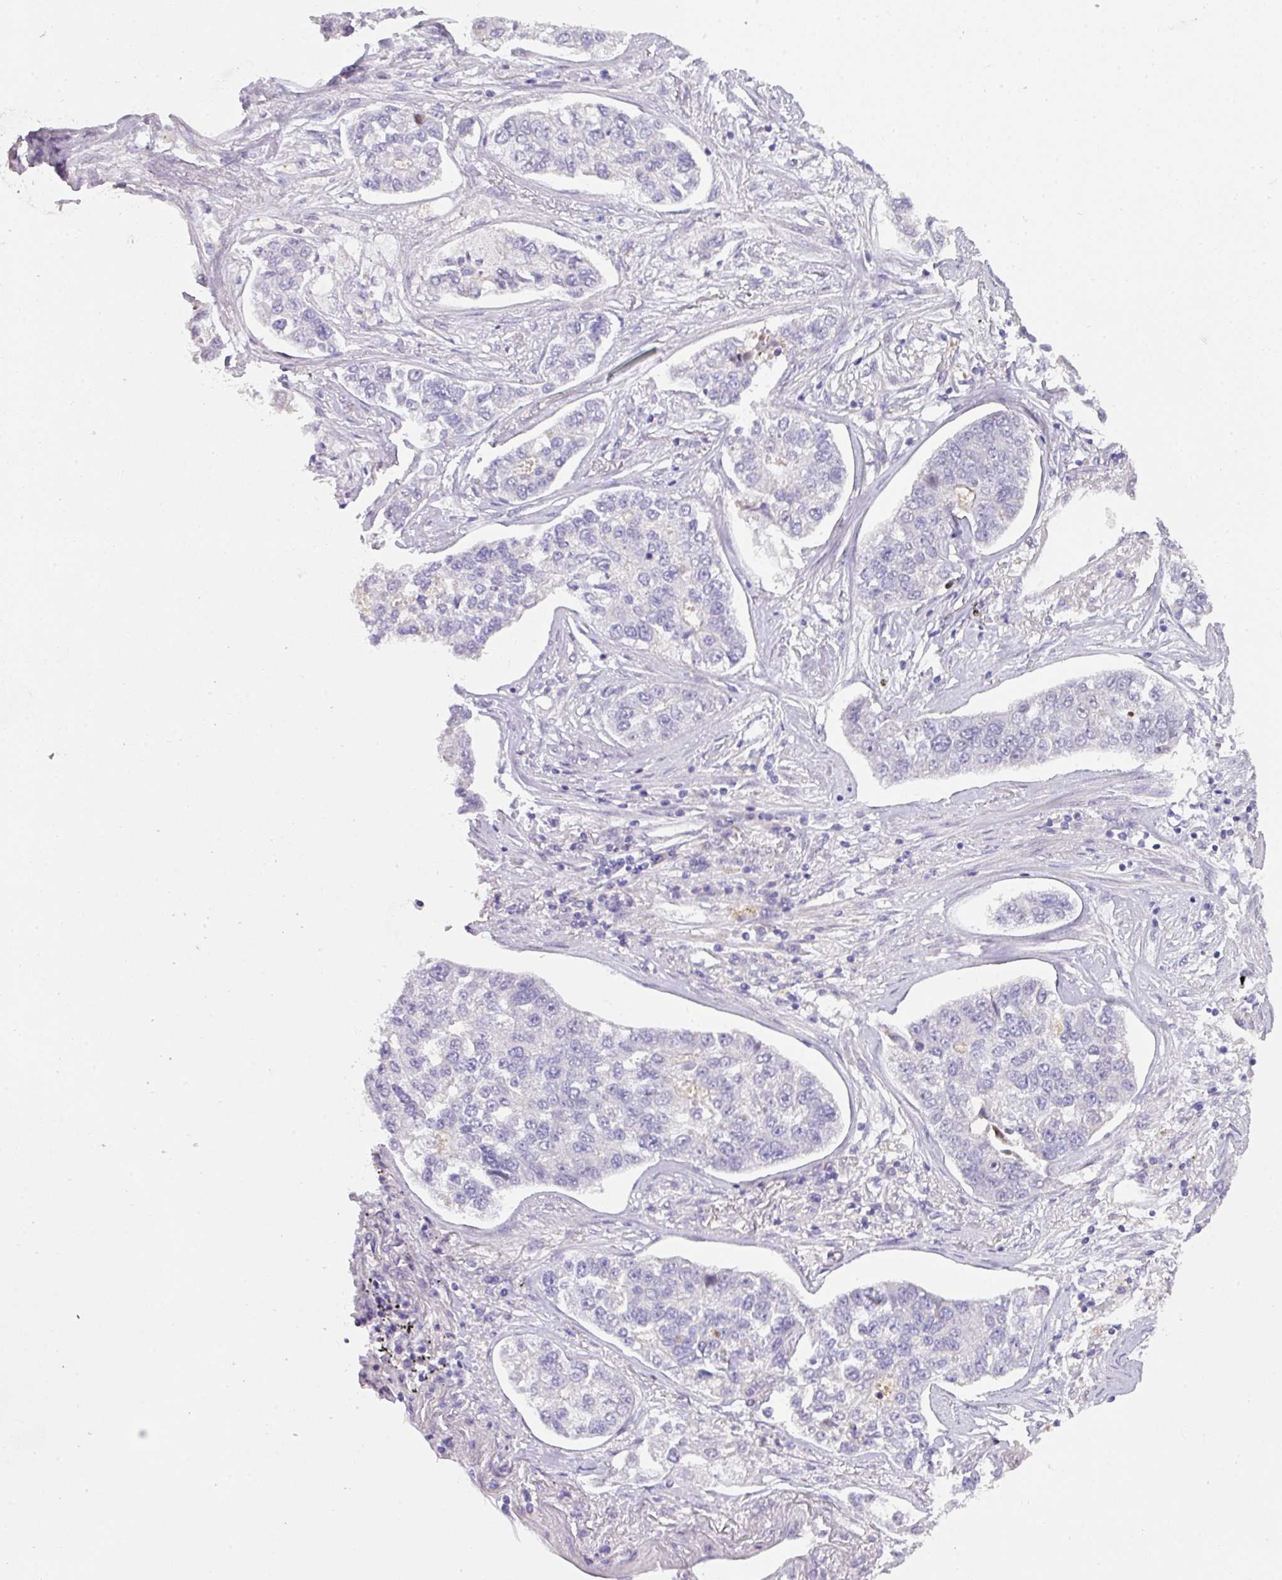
{"staining": {"intensity": "negative", "quantity": "none", "location": "none"}, "tissue": "lung cancer", "cell_type": "Tumor cells", "image_type": "cancer", "snomed": [{"axis": "morphology", "description": "Adenocarcinoma, NOS"}, {"axis": "topography", "description": "Lung"}], "caption": "This is an IHC image of lung cancer. There is no staining in tumor cells.", "gene": "ANKRD13B", "patient": {"sex": "male", "age": 49}}